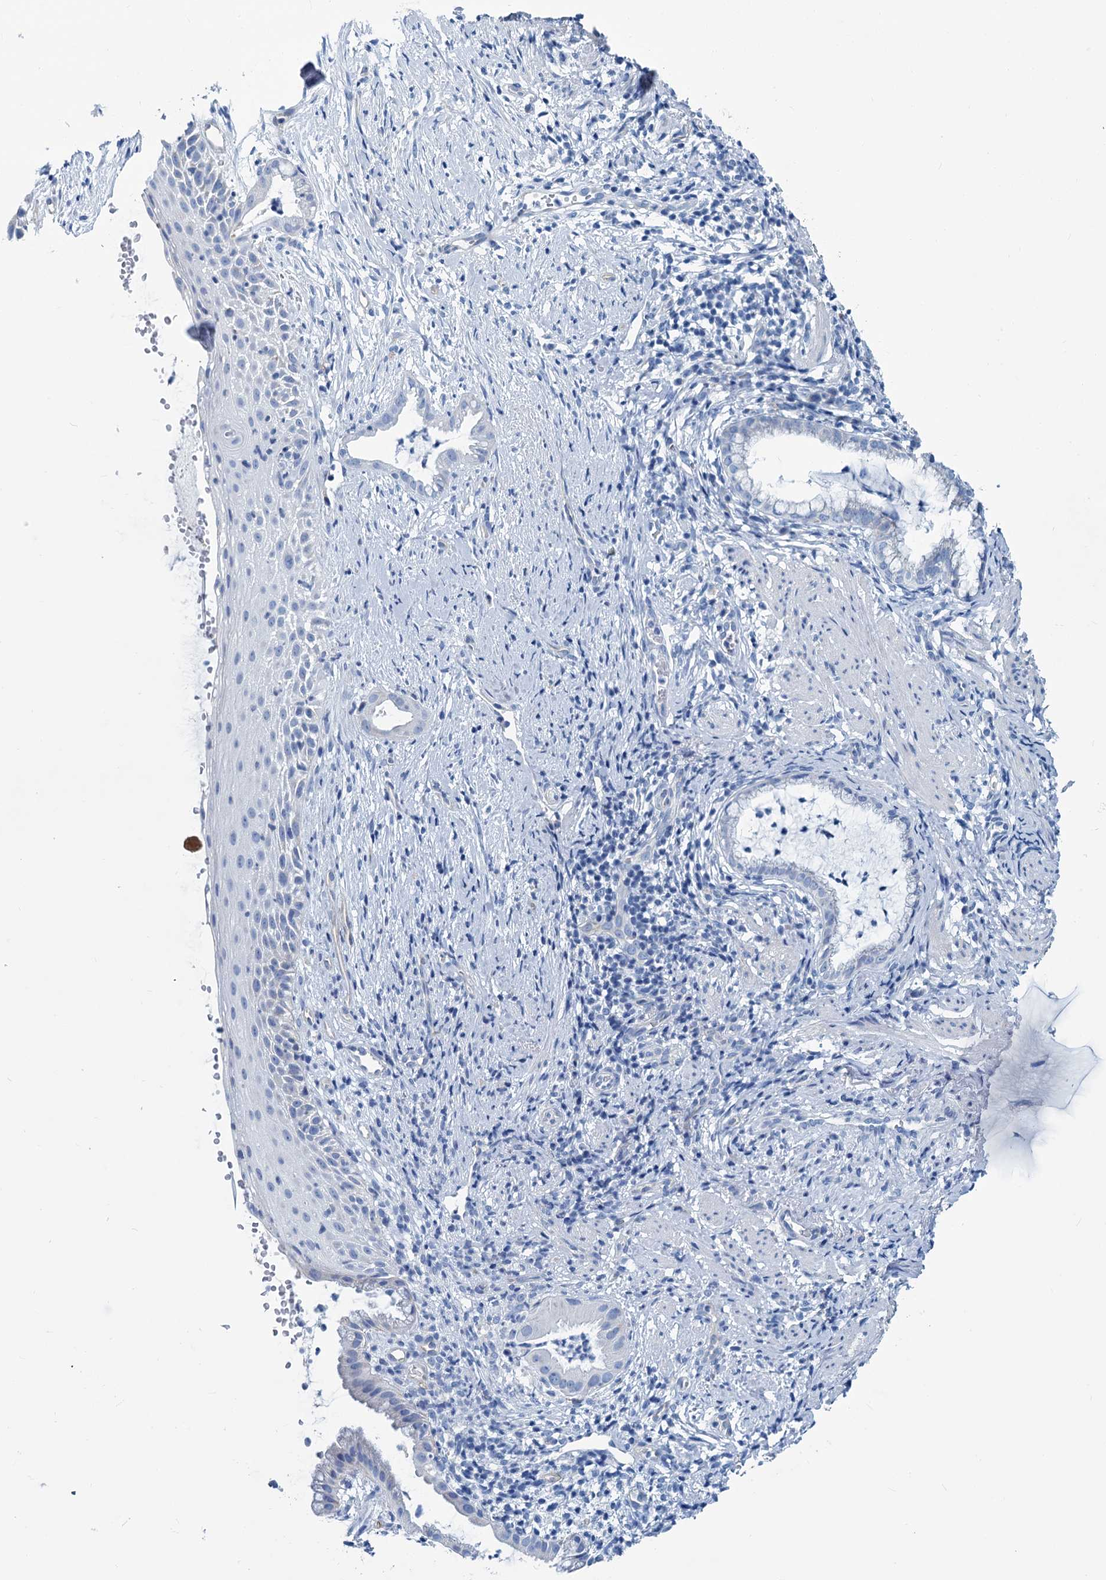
{"staining": {"intensity": "negative", "quantity": "none", "location": "none"}, "tissue": "cervix", "cell_type": "Glandular cells", "image_type": "normal", "snomed": [{"axis": "morphology", "description": "Normal tissue, NOS"}, {"axis": "topography", "description": "Cervix"}], "caption": "This is a micrograph of immunohistochemistry (IHC) staining of unremarkable cervix, which shows no staining in glandular cells.", "gene": "SLC1A3", "patient": {"sex": "female", "age": 36}}